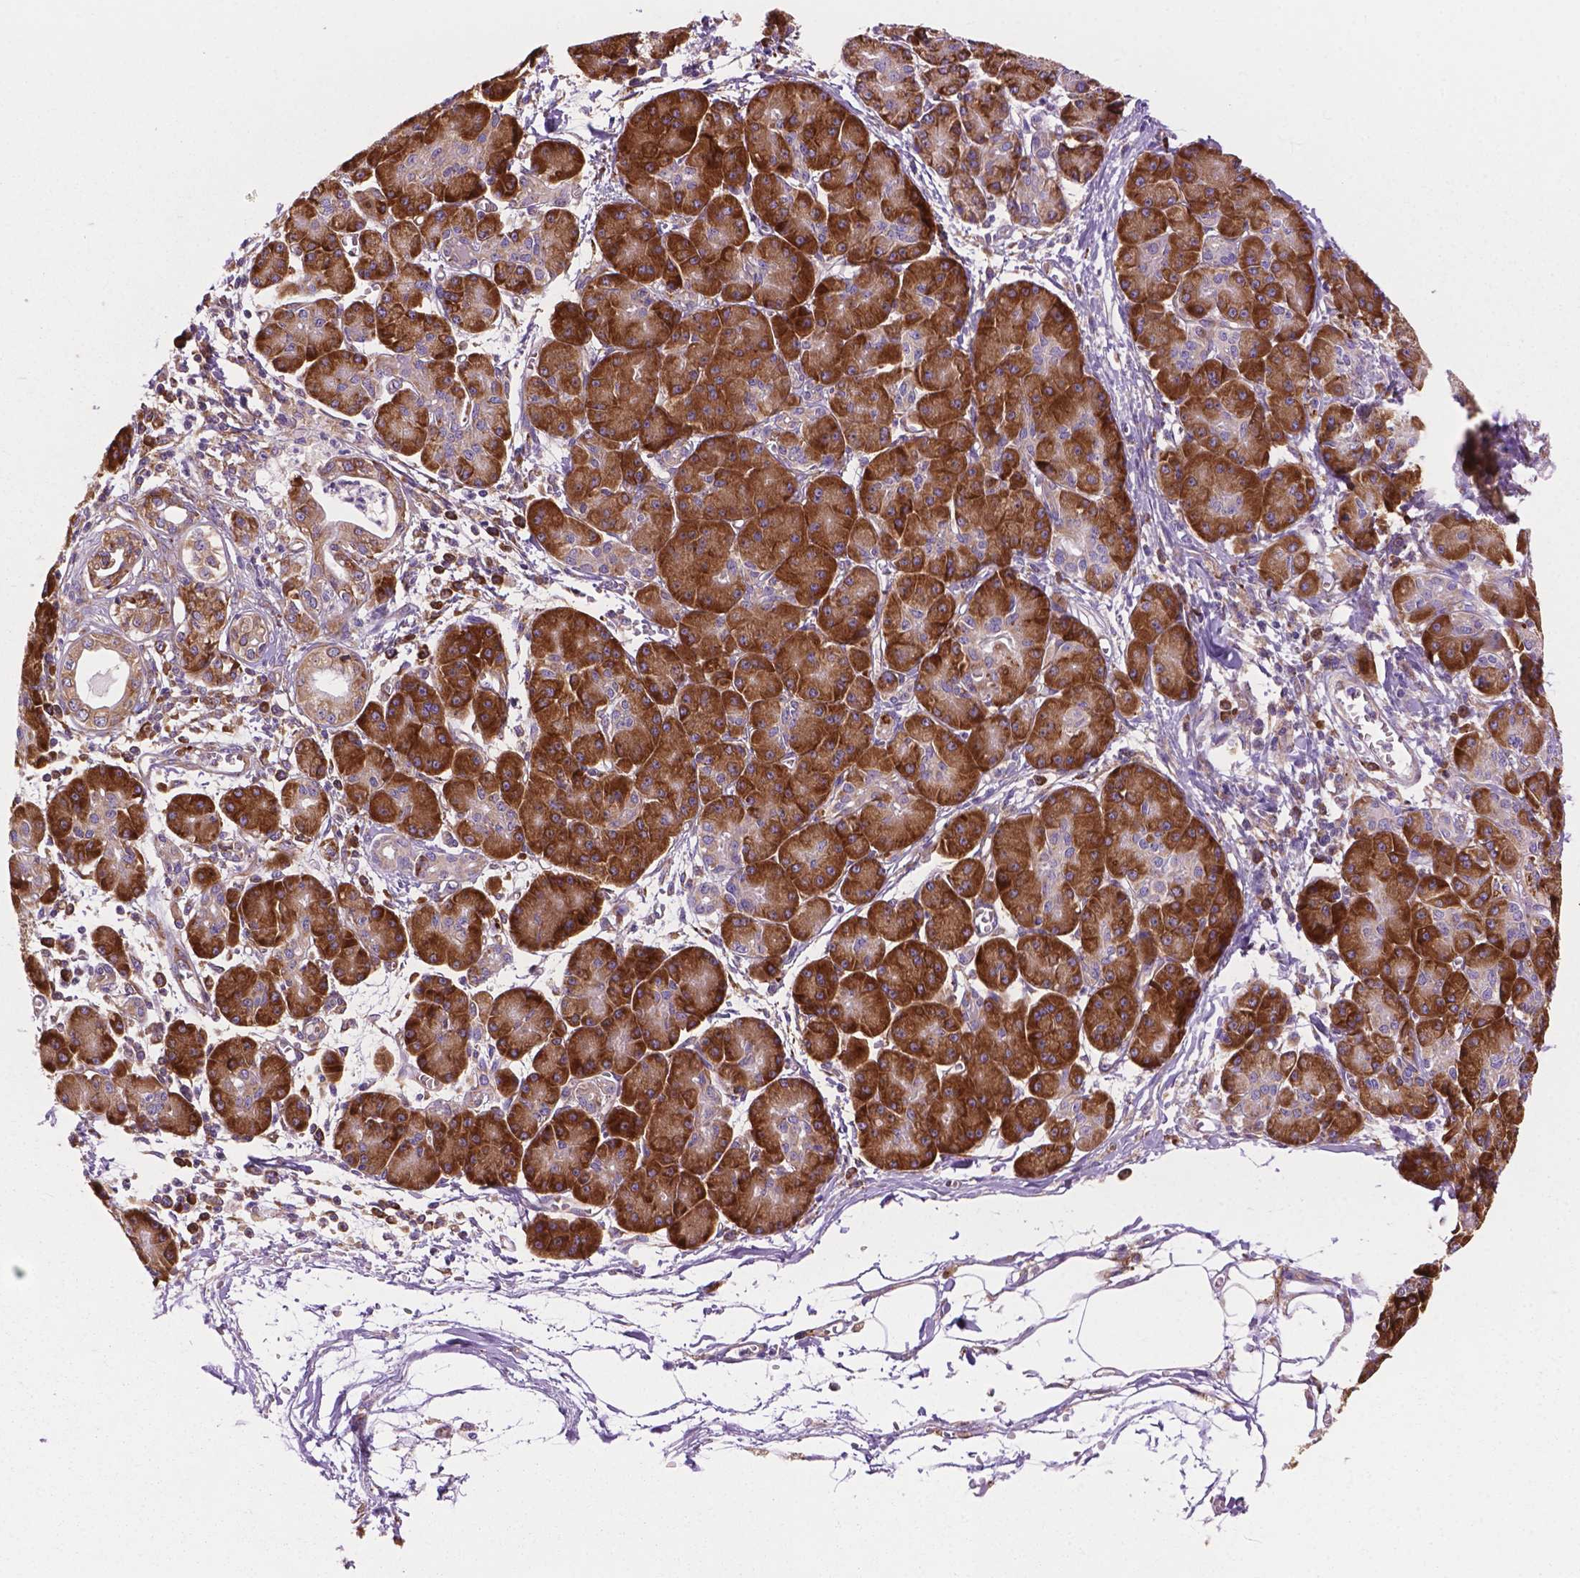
{"staining": {"intensity": "moderate", "quantity": ">75%", "location": "cytoplasmic/membranous"}, "tissue": "pancreatic cancer", "cell_type": "Tumor cells", "image_type": "cancer", "snomed": [{"axis": "morphology", "description": "Adenocarcinoma, NOS"}, {"axis": "topography", "description": "Pancreas"}], "caption": "Adenocarcinoma (pancreatic) stained for a protein (brown) exhibits moderate cytoplasmic/membranous positive positivity in approximately >75% of tumor cells.", "gene": "RPL37A", "patient": {"sex": "male", "age": 70}}